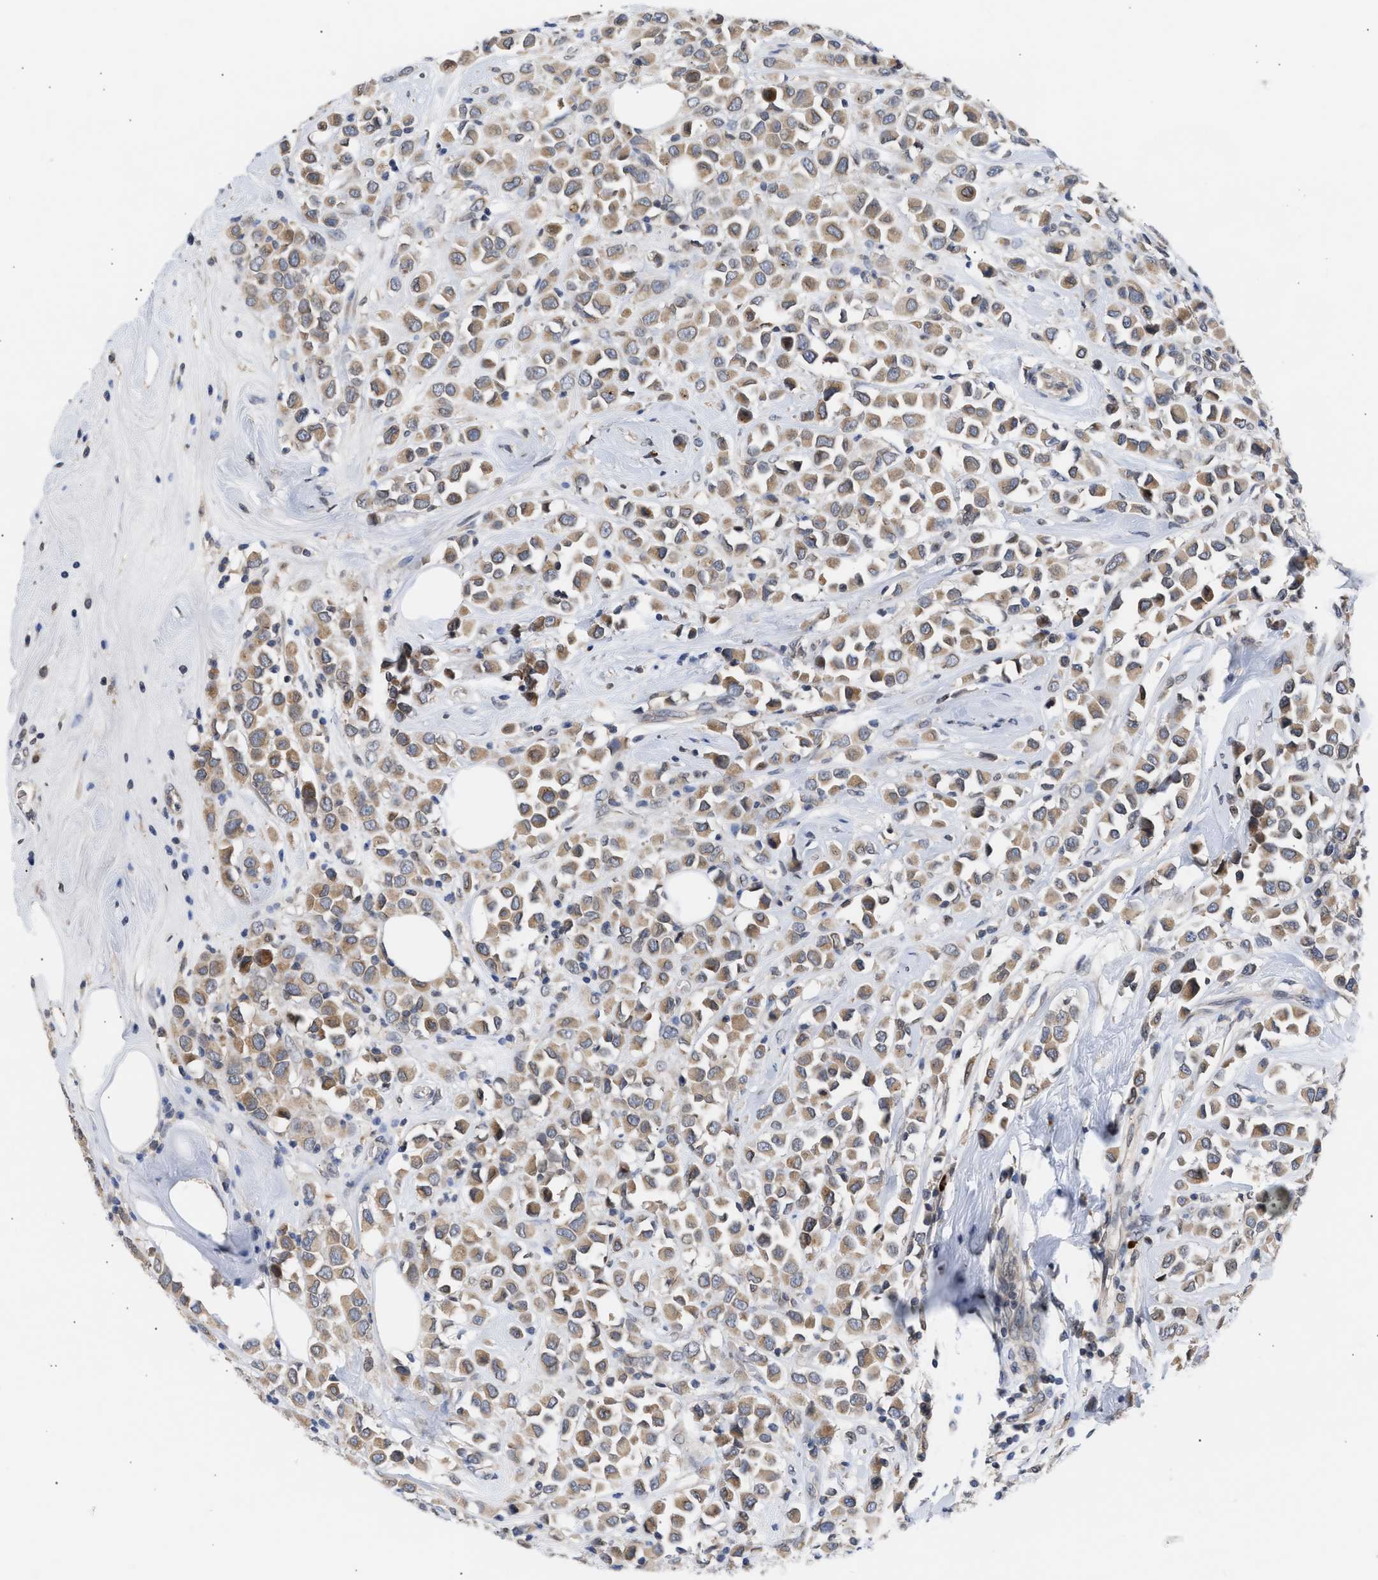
{"staining": {"intensity": "moderate", "quantity": ">75%", "location": "cytoplasmic/membranous,nuclear"}, "tissue": "breast cancer", "cell_type": "Tumor cells", "image_type": "cancer", "snomed": [{"axis": "morphology", "description": "Duct carcinoma"}, {"axis": "topography", "description": "Breast"}], "caption": "The image demonstrates staining of breast cancer, revealing moderate cytoplasmic/membranous and nuclear protein positivity (brown color) within tumor cells.", "gene": "NUP62", "patient": {"sex": "female", "age": 61}}